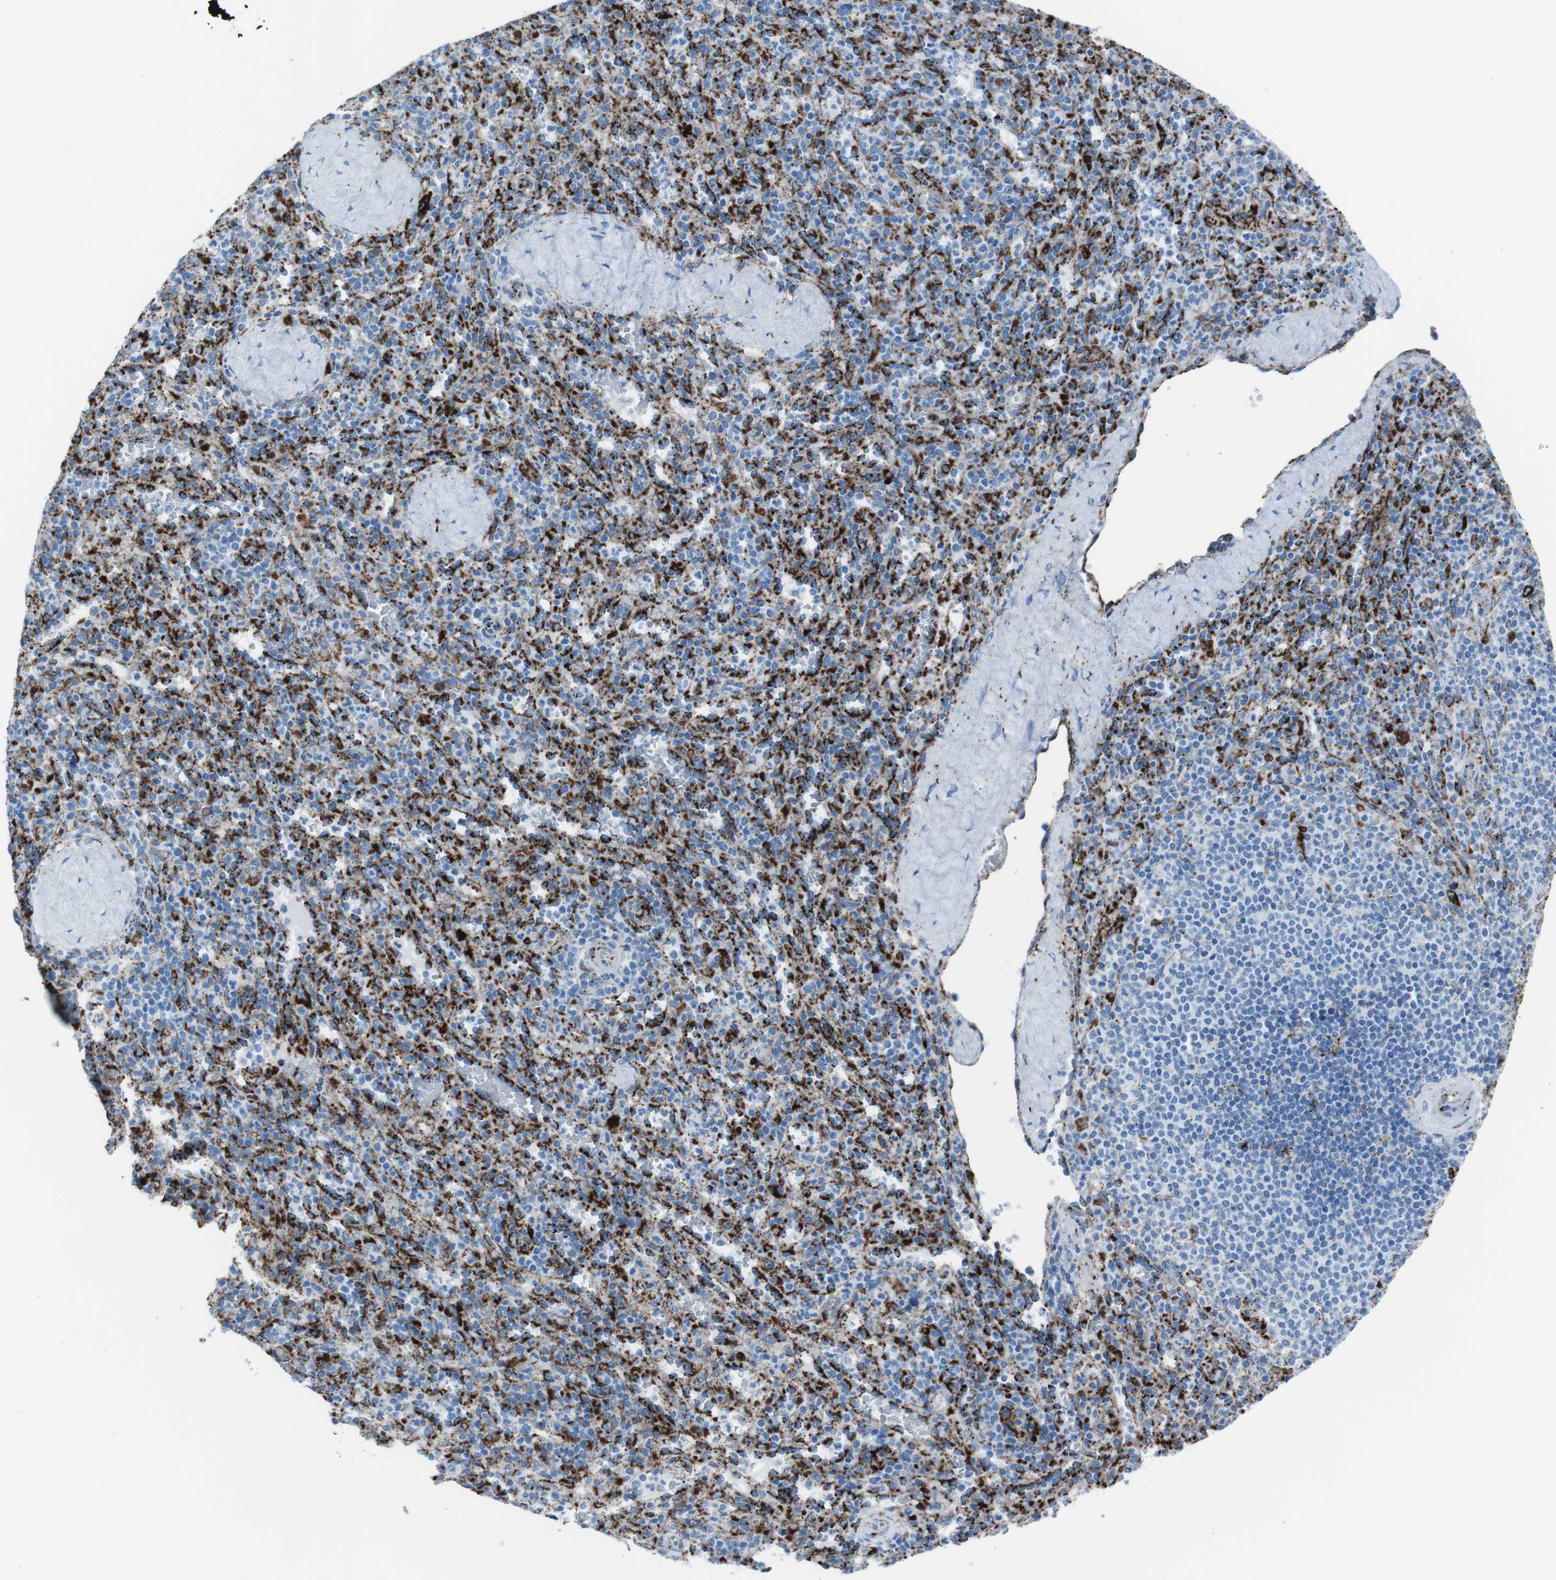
{"staining": {"intensity": "strong", "quantity": "25%-75%", "location": "cytoplasmic/membranous"}, "tissue": "spleen", "cell_type": "Cells in red pulp", "image_type": "normal", "snomed": [{"axis": "morphology", "description": "Normal tissue, NOS"}, {"axis": "topography", "description": "Spleen"}], "caption": "IHC photomicrograph of normal spleen stained for a protein (brown), which shows high levels of strong cytoplasmic/membranous expression in approximately 25%-75% of cells in red pulp.", "gene": "SCARB2", "patient": {"sex": "male", "age": 36}}